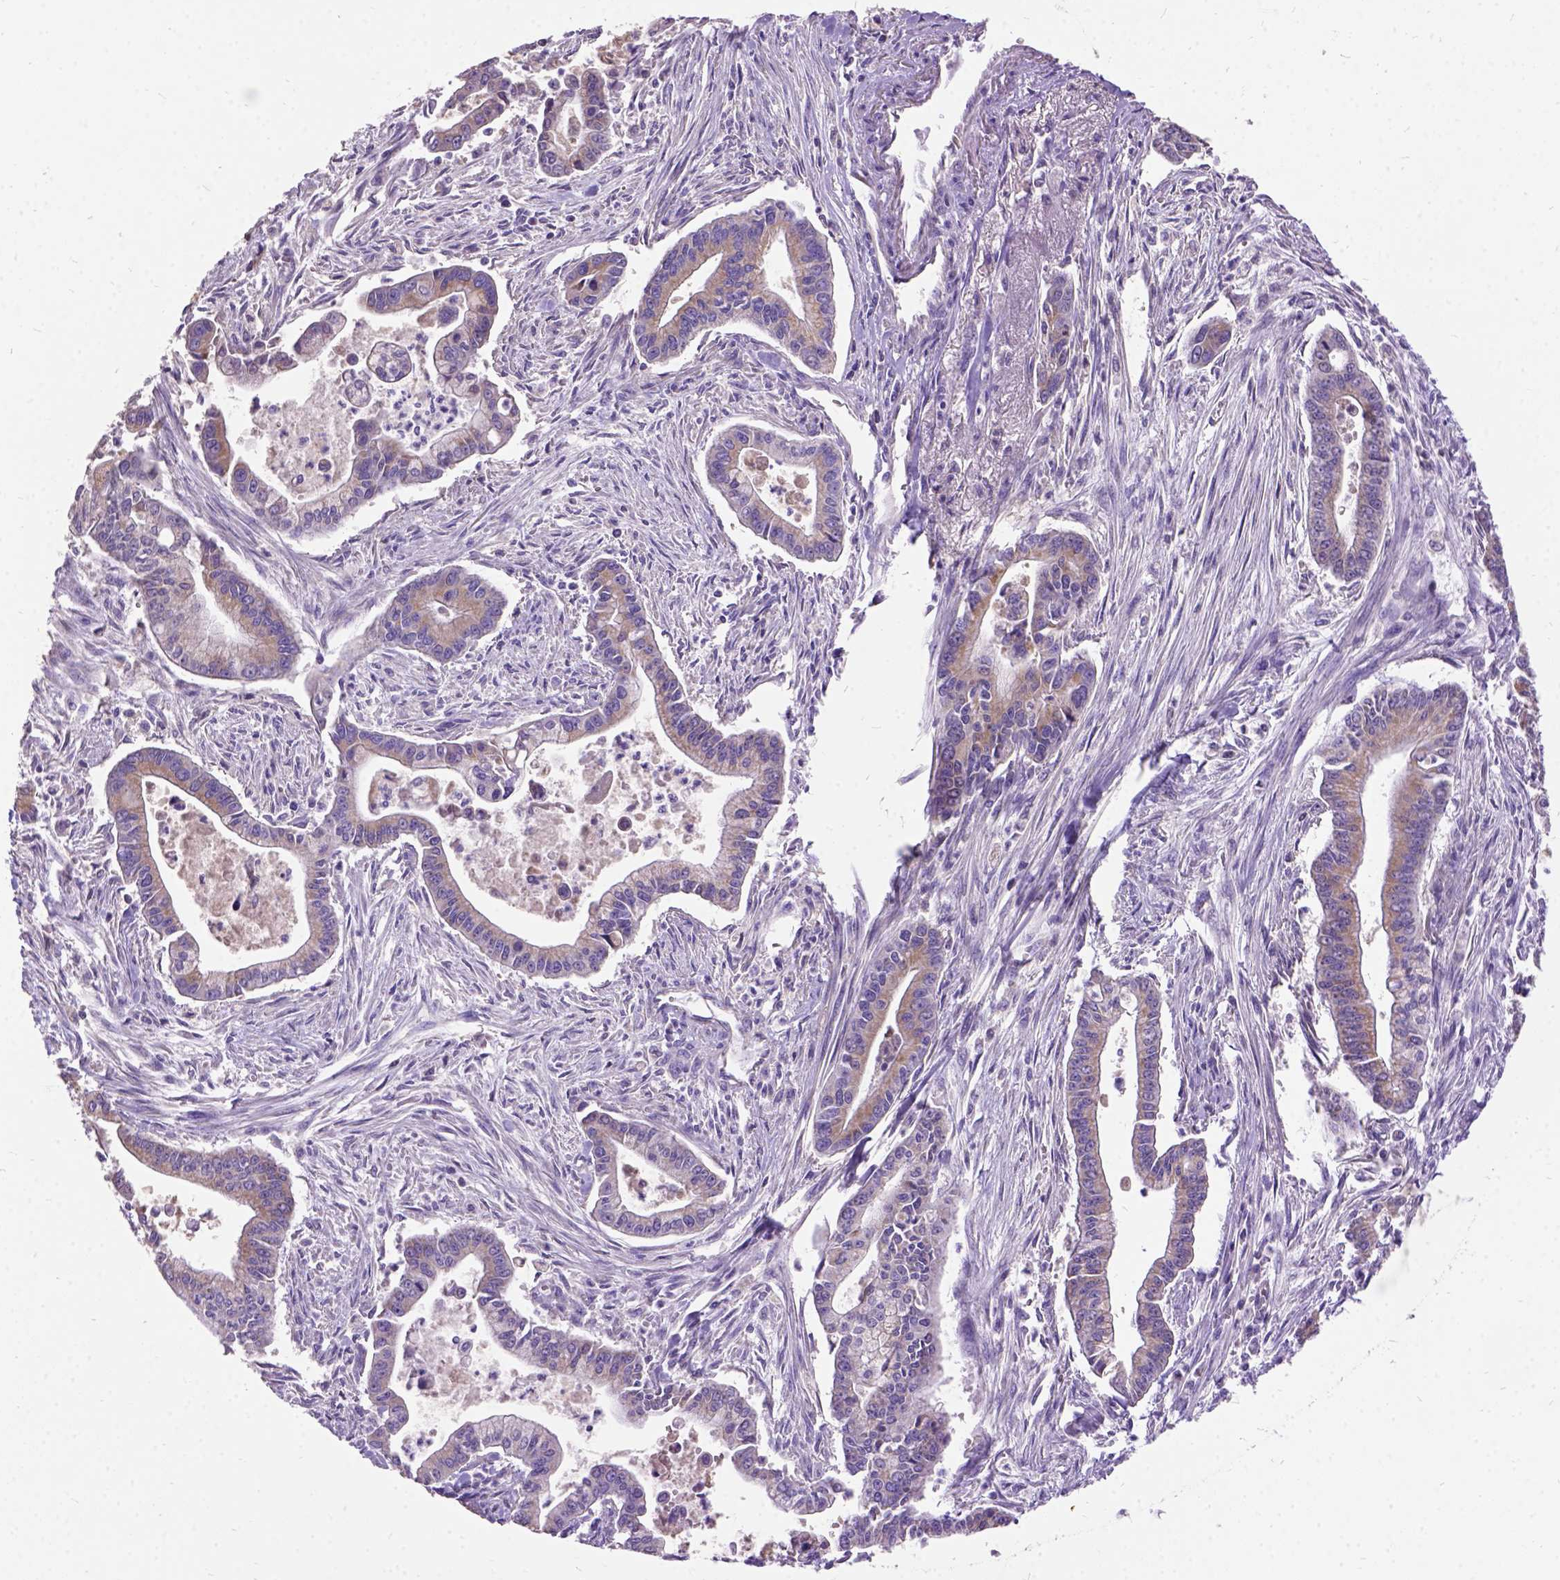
{"staining": {"intensity": "moderate", "quantity": "25%-75%", "location": "cytoplasmic/membranous"}, "tissue": "pancreatic cancer", "cell_type": "Tumor cells", "image_type": "cancer", "snomed": [{"axis": "morphology", "description": "Adenocarcinoma, NOS"}, {"axis": "topography", "description": "Pancreas"}], "caption": "Protein staining by immunohistochemistry displays moderate cytoplasmic/membranous positivity in about 25%-75% of tumor cells in pancreatic adenocarcinoma.", "gene": "DQX1", "patient": {"sex": "female", "age": 65}}